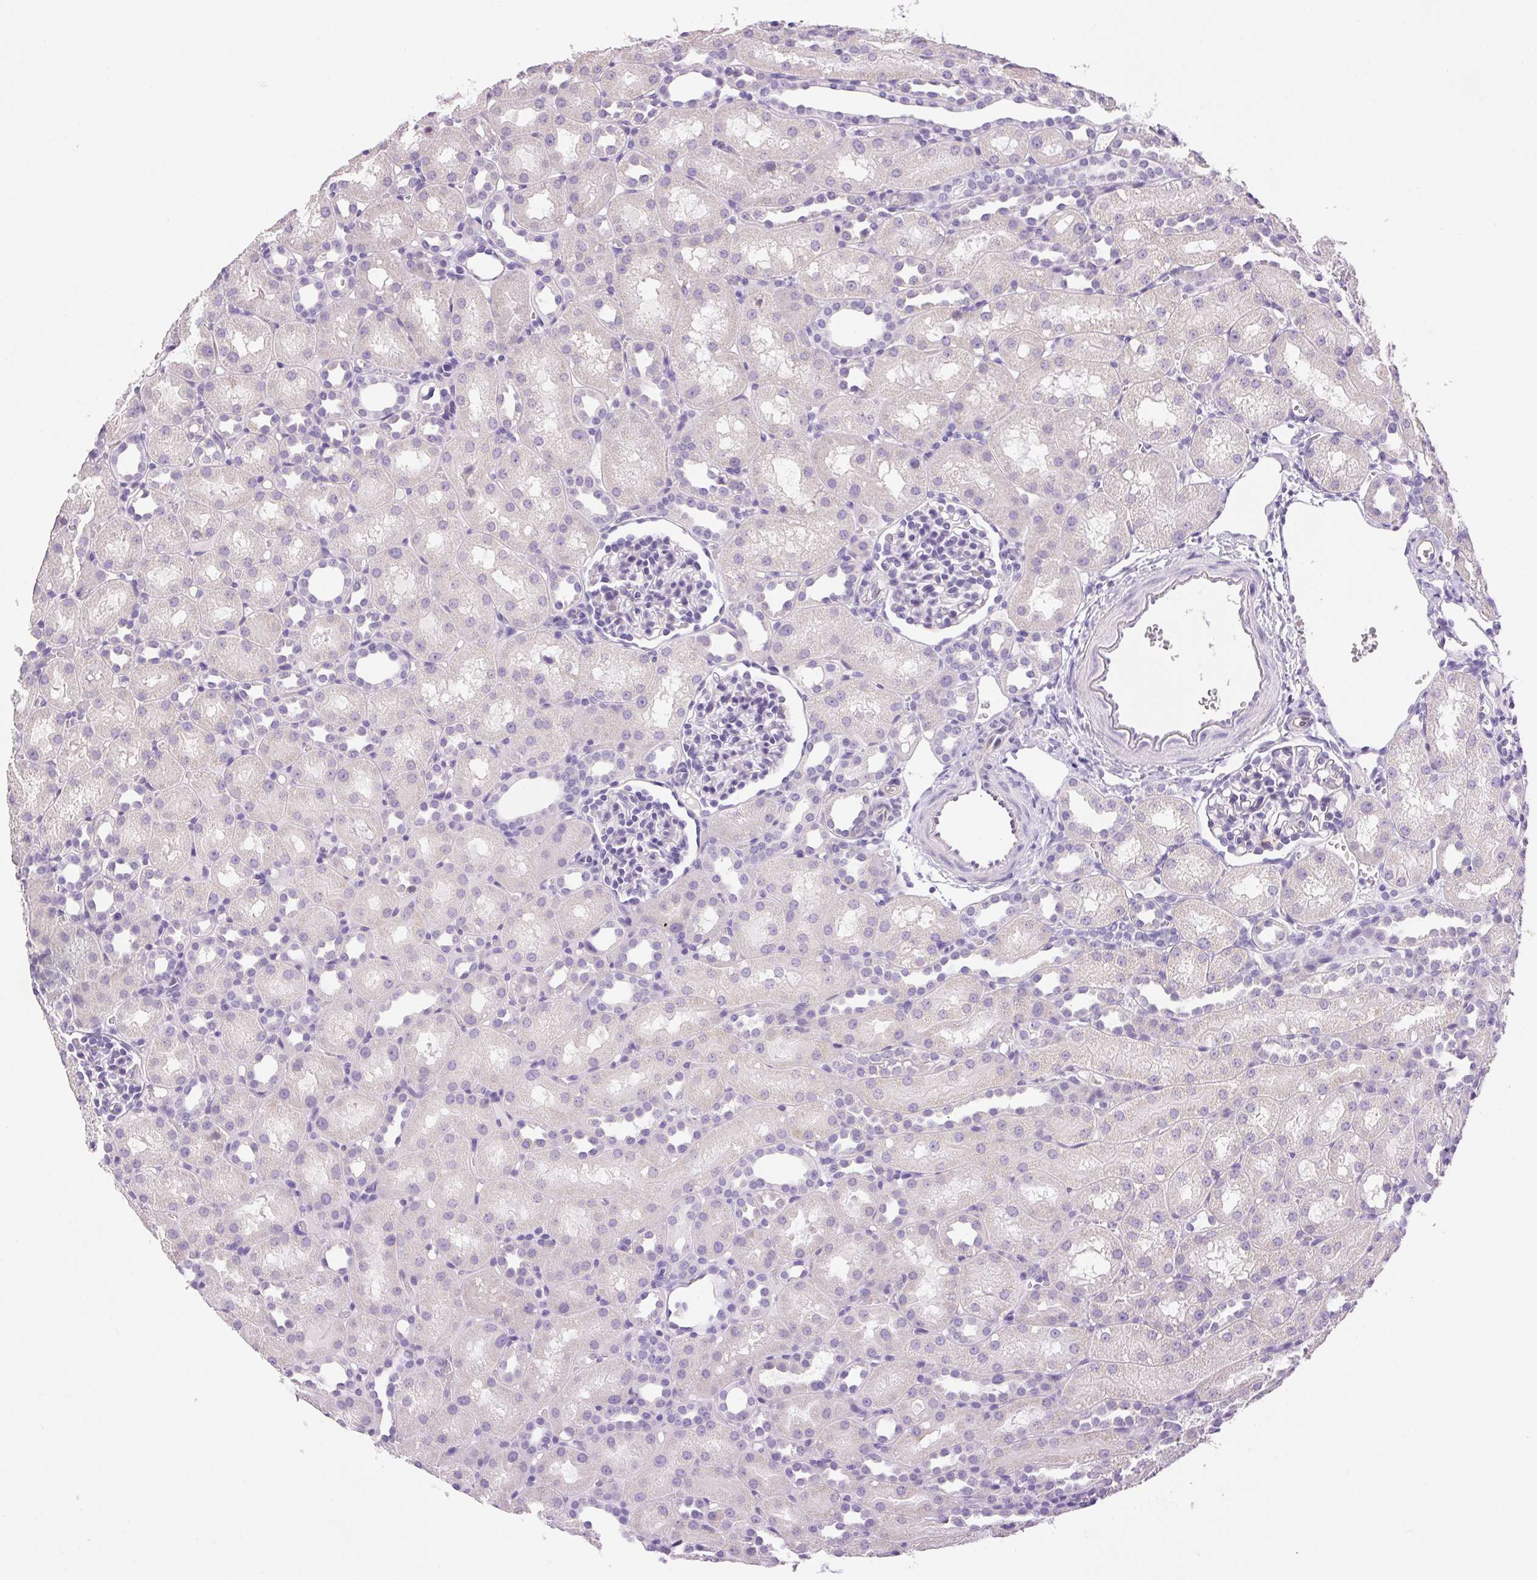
{"staining": {"intensity": "negative", "quantity": "none", "location": "none"}, "tissue": "kidney", "cell_type": "Cells in glomeruli", "image_type": "normal", "snomed": [{"axis": "morphology", "description": "Normal tissue, NOS"}, {"axis": "topography", "description": "Kidney"}], "caption": "Immunohistochemistry (IHC) of benign kidney demonstrates no staining in cells in glomeruli.", "gene": "ARHGAP11B", "patient": {"sex": "male", "age": 1}}